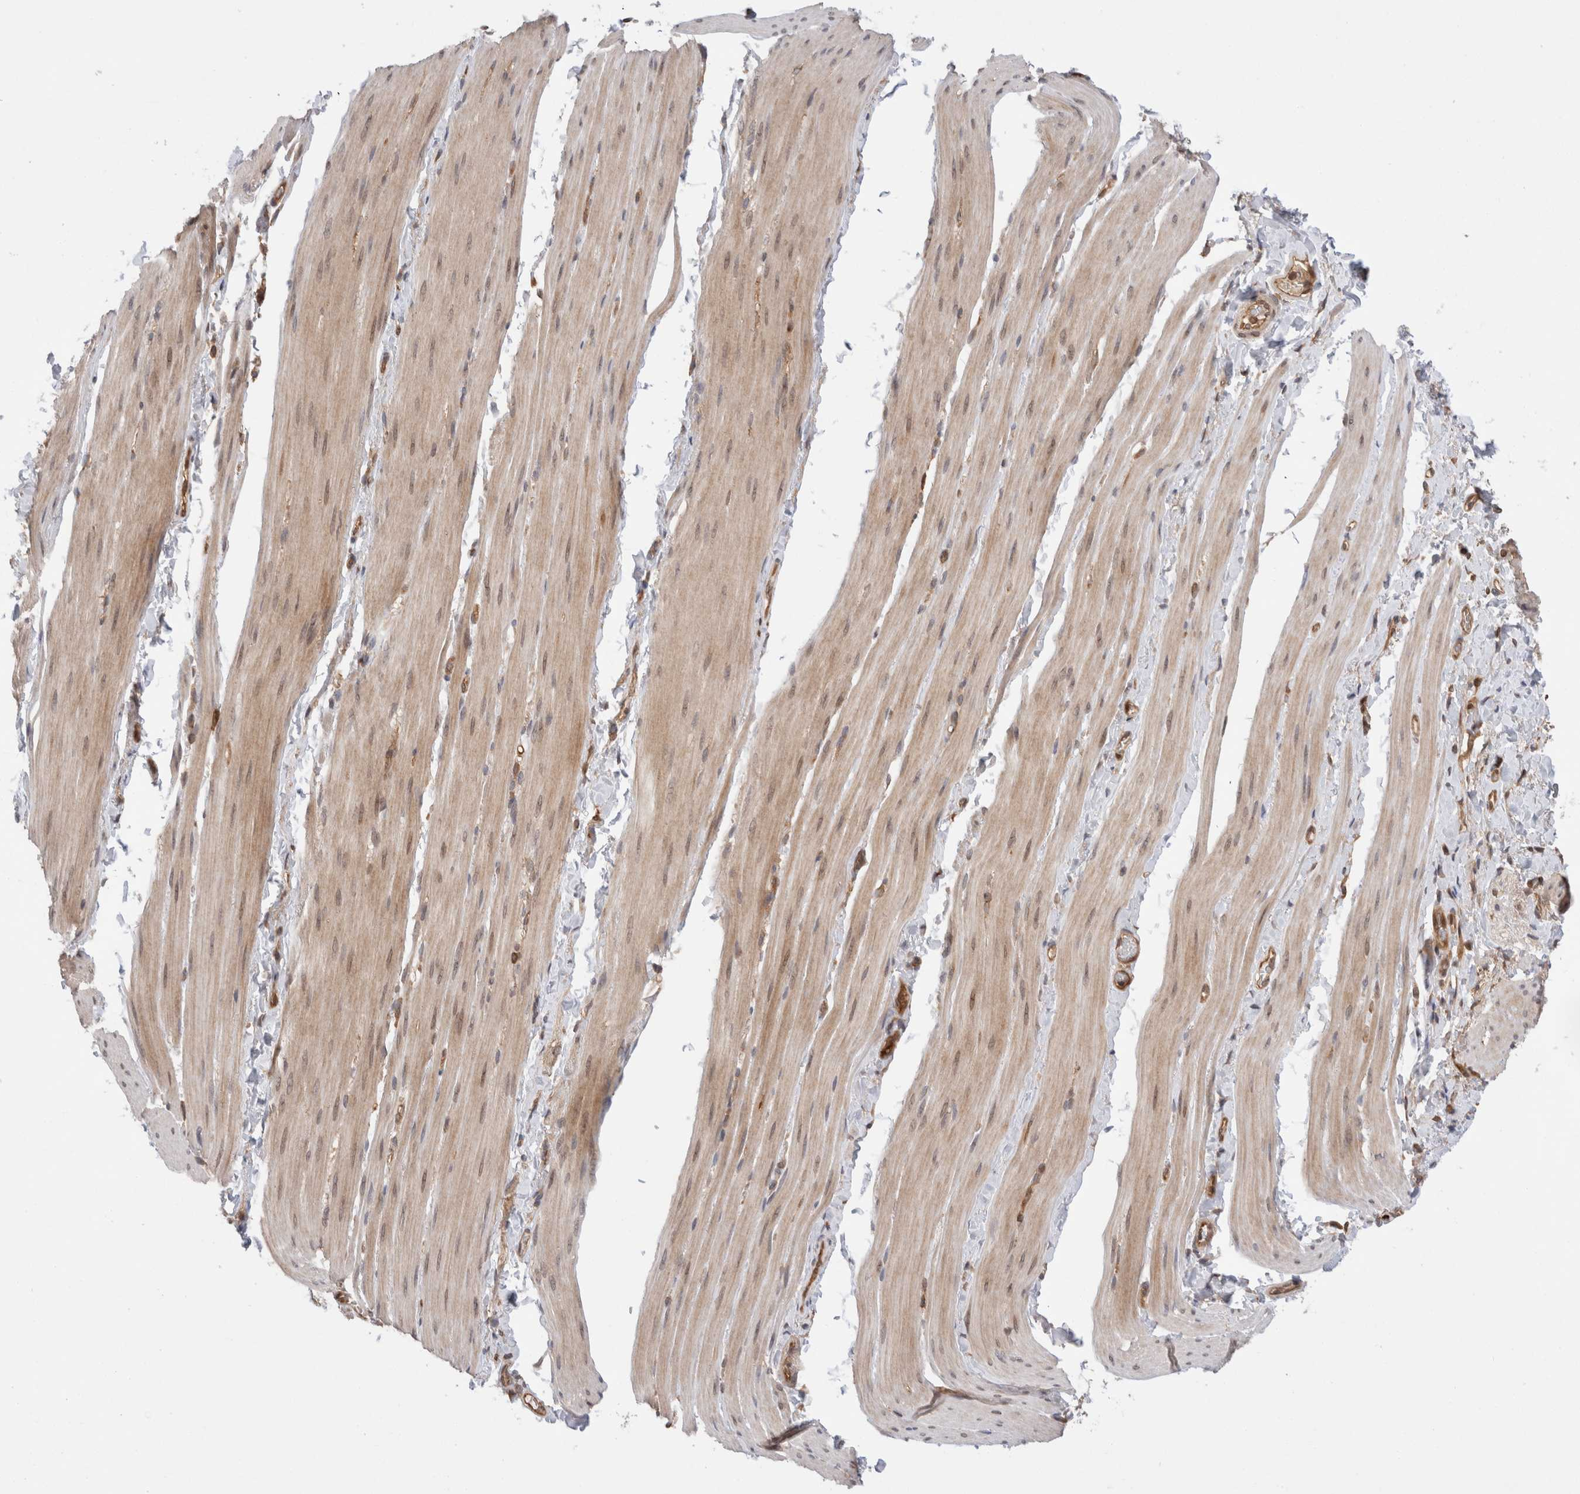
{"staining": {"intensity": "weak", "quantity": "25%-75%", "location": "cytoplasmic/membranous"}, "tissue": "smooth muscle", "cell_type": "Smooth muscle cells", "image_type": "normal", "snomed": [{"axis": "morphology", "description": "Normal tissue, NOS"}, {"axis": "topography", "description": "Smooth muscle"}, {"axis": "topography", "description": "Small intestine"}], "caption": "Human smooth muscle stained for a protein (brown) exhibits weak cytoplasmic/membranous positive positivity in approximately 25%-75% of smooth muscle cells.", "gene": "NFKB1", "patient": {"sex": "female", "age": 84}}